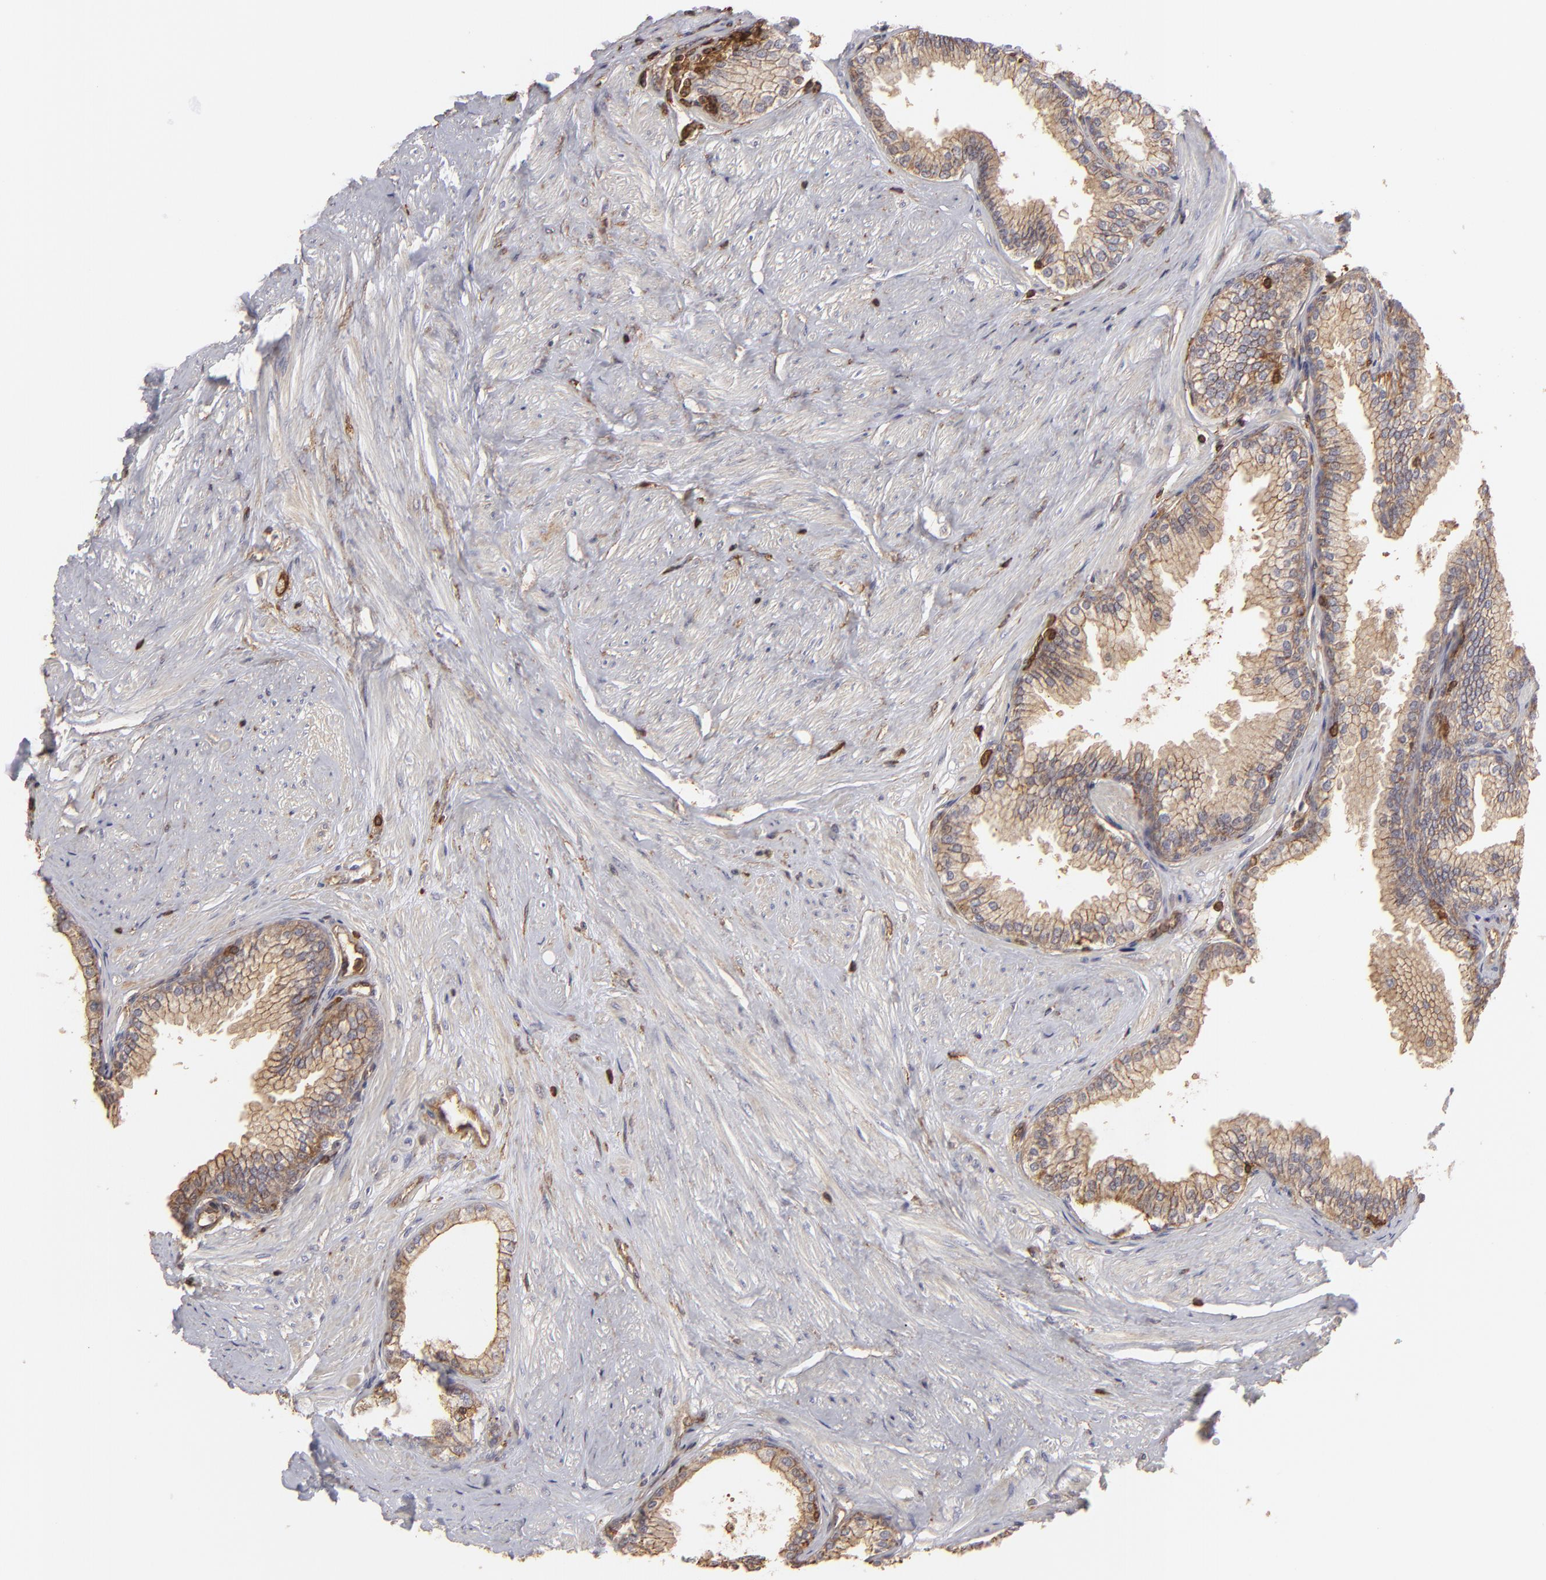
{"staining": {"intensity": "weak", "quantity": ">75%", "location": "cytoplasmic/membranous"}, "tissue": "prostate", "cell_type": "Glandular cells", "image_type": "normal", "snomed": [{"axis": "morphology", "description": "Normal tissue, NOS"}, {"axis": "topography", "description": "Prostate"}], "caption": "A low amount of weak cytoplasmic/membranous staining is identified in approximately >75% of glandular cells in benign prostate. (Brightfield microscopy of DAB IHC at high magnification).", "gene": "ACTB", "patient": {"sex": "male", "age": 64}}